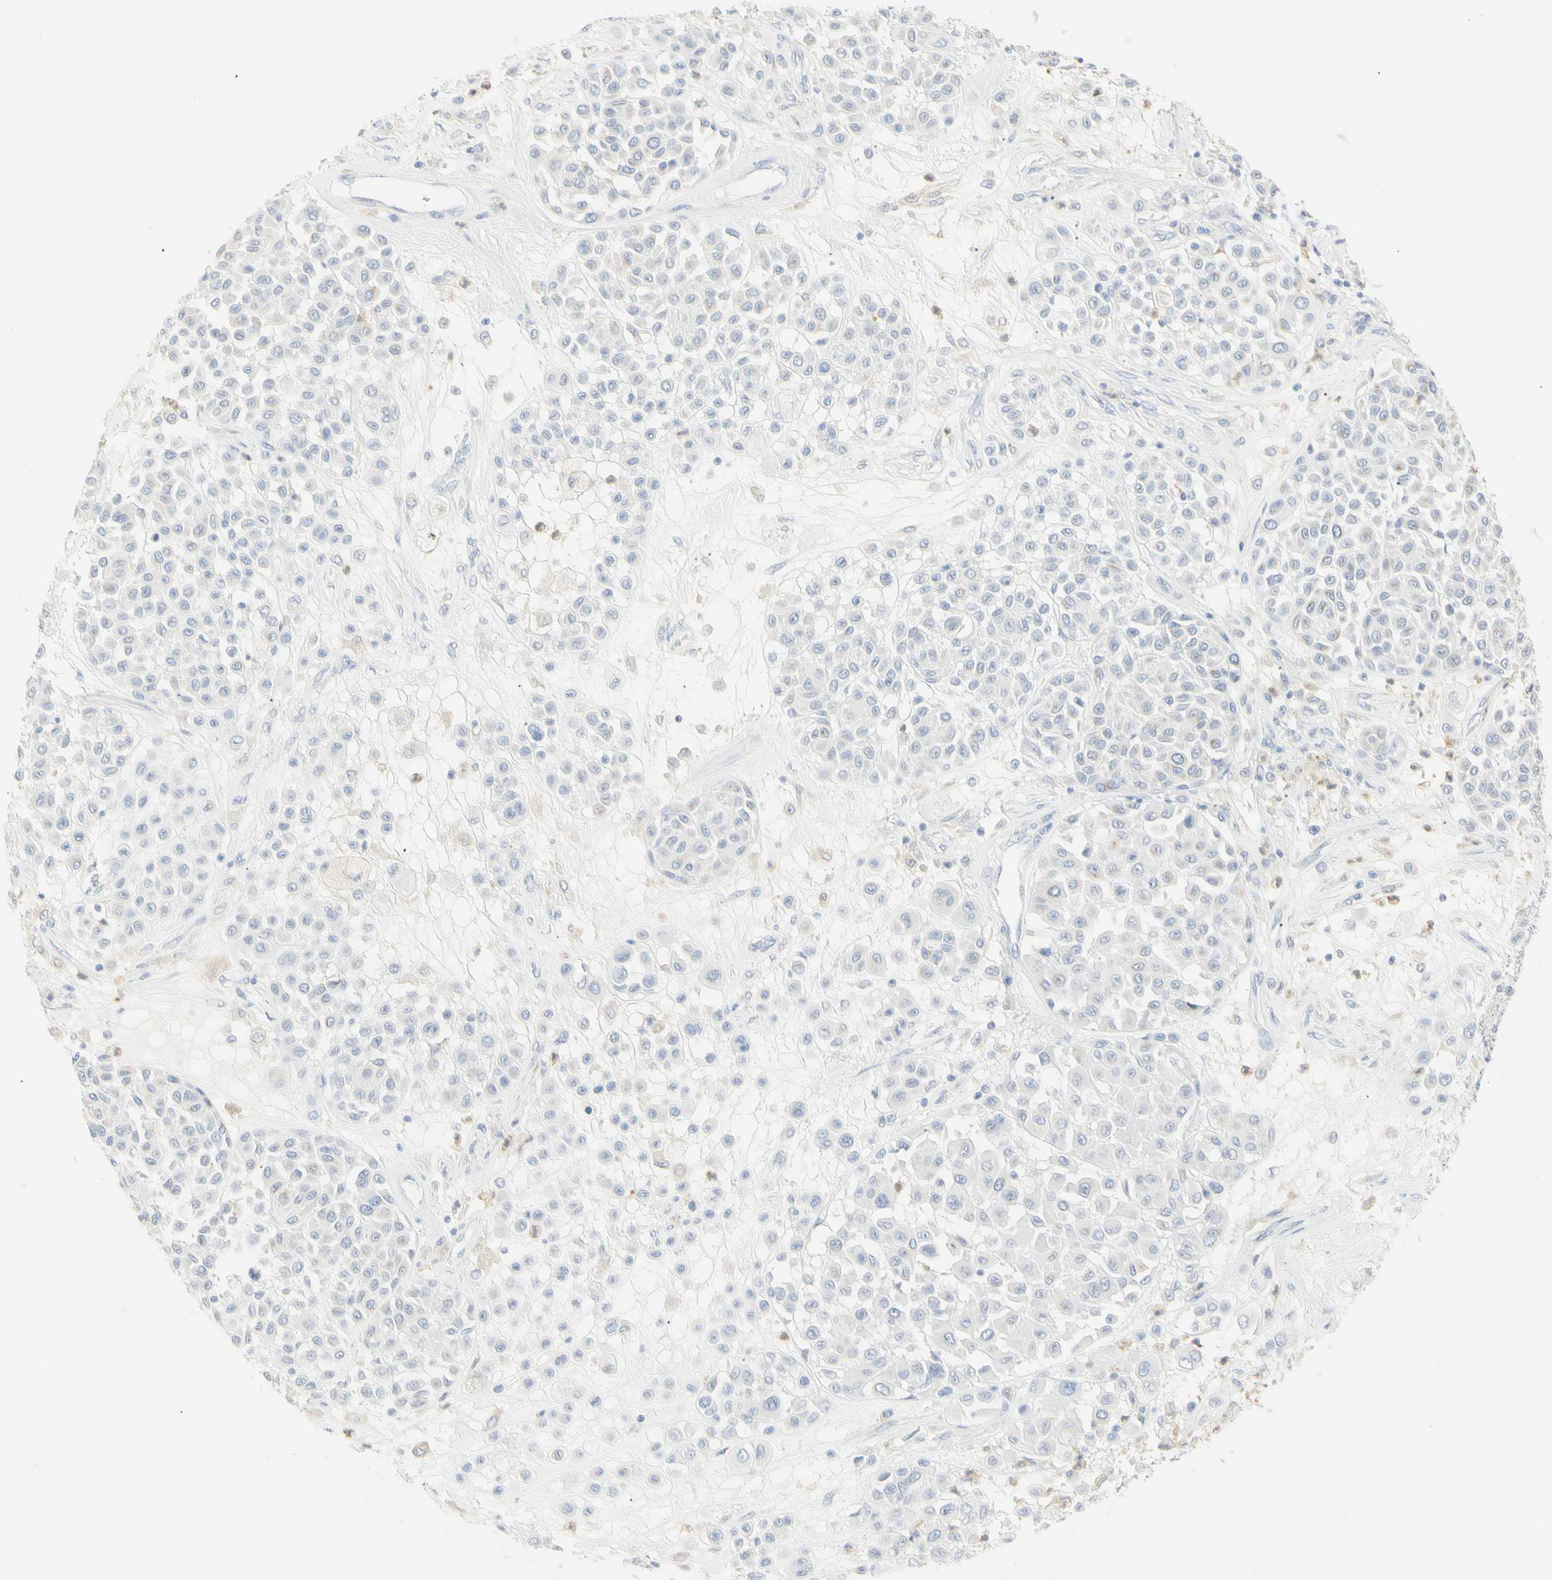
{"staining": {"intensity": "negative", "quantity": "none", "location": "none"}, "tissue": "melanoma", "cell_type": "Tumor cells", "image_type": "cancer", "snomed": [{"axis": "morphology", "description": "Malignant melanoma, Metastatic site"}, {"axis": "topography", "description": "Soft tissue"}], "caption": "This is an immunohistochemistry (IHC) photomicrograph of human melanoma. There is no expression in tumor cells.", "gene": "B4GALNT3", "patient": {"sex": "male", "age": 41}}